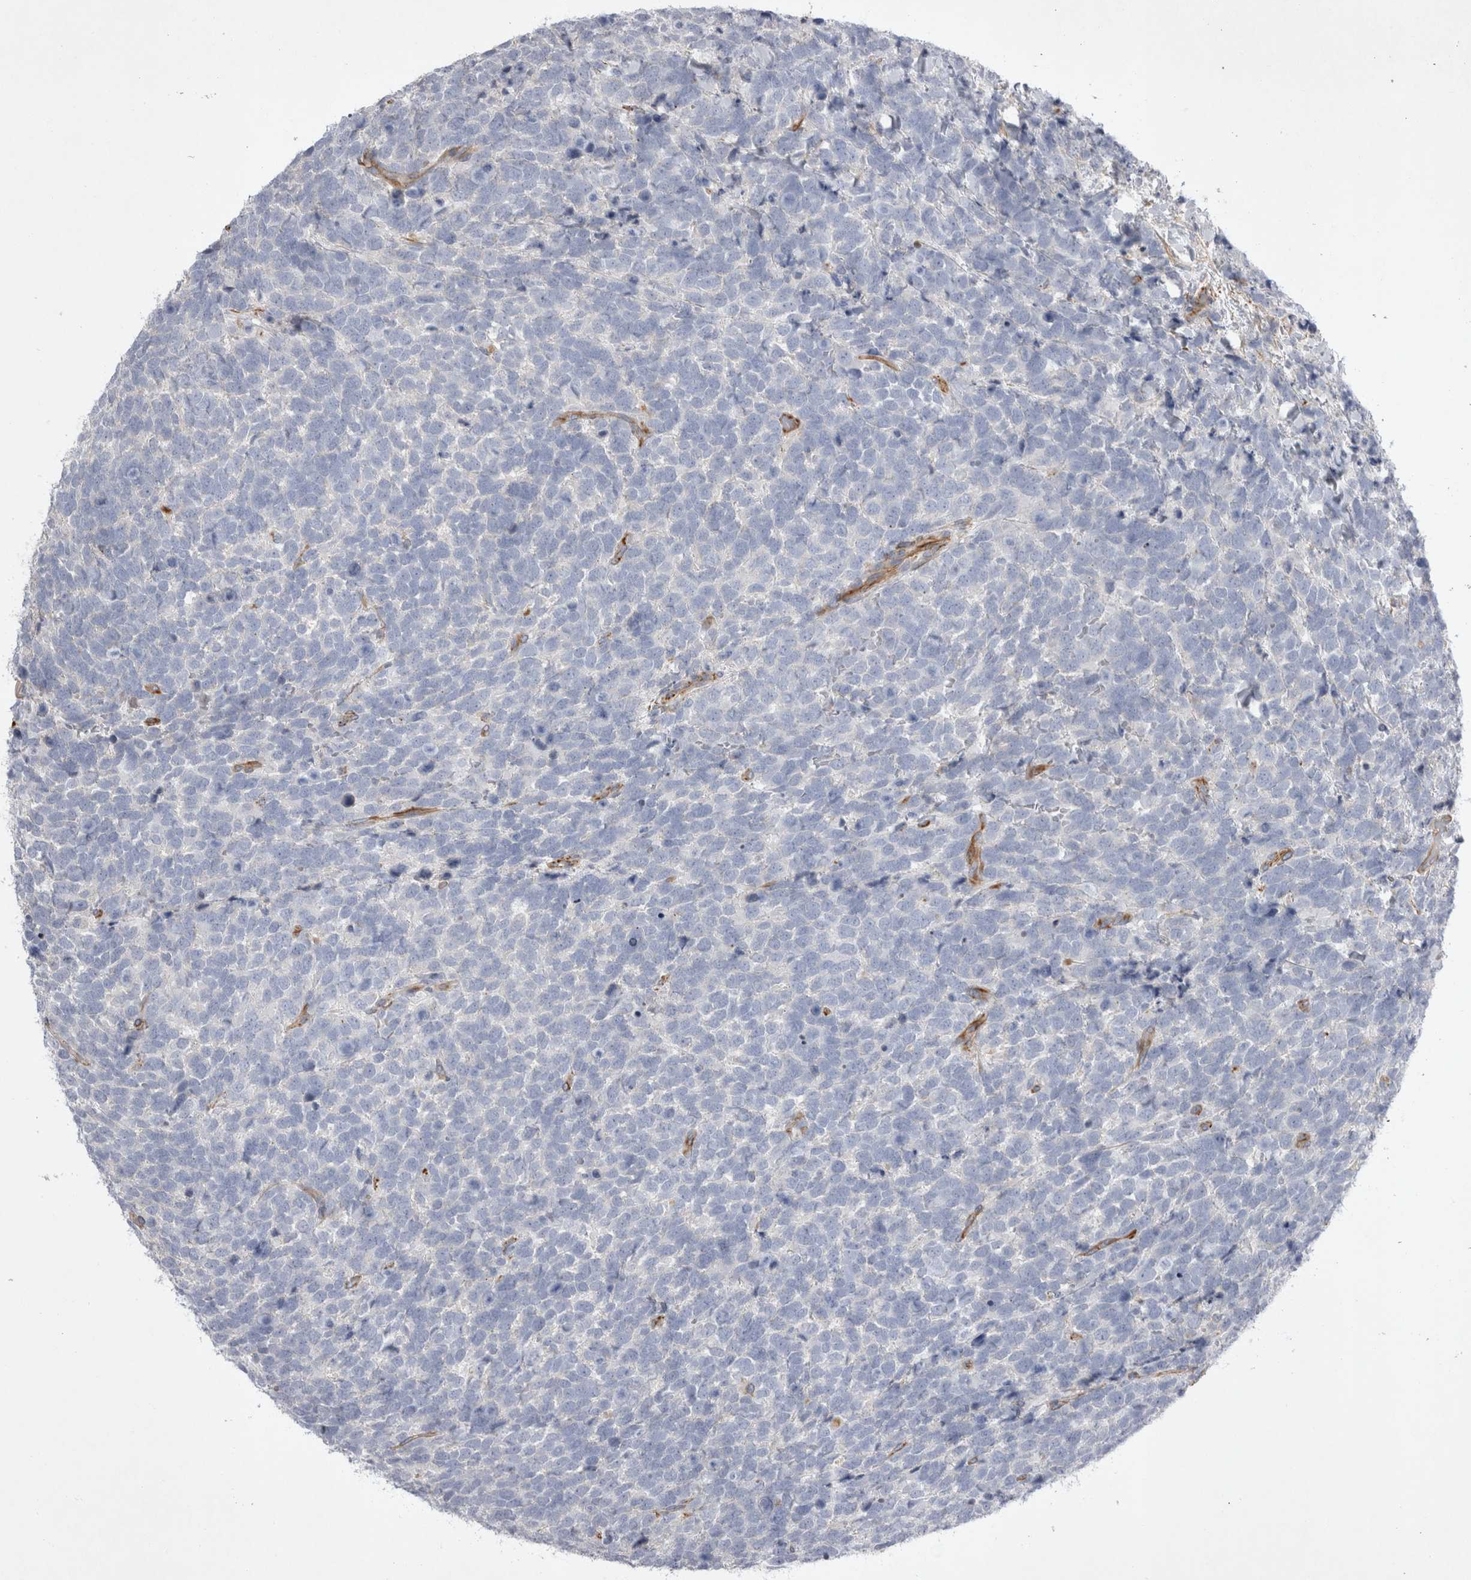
{"staining": {"intensity": "negative", "quantity": "none", "location": "none"}, "tissue": "urothelial cancer", "cell_type": "Tumor cells", "image_type": "cancer", "snomed": [{"axis": "morphology", "description": "Urothelial carcinoma, High grade"}, {"axis": "topography", "description": "Urinary bladder"}], "caption": "This is a micrograph of immunohistochemistry (IHC) staining of urothelial carcinoma (high-grade), which shows no expression in tumor cells.", "gene": "STRADB", "patient": {"sex": "female", "age": 82}}